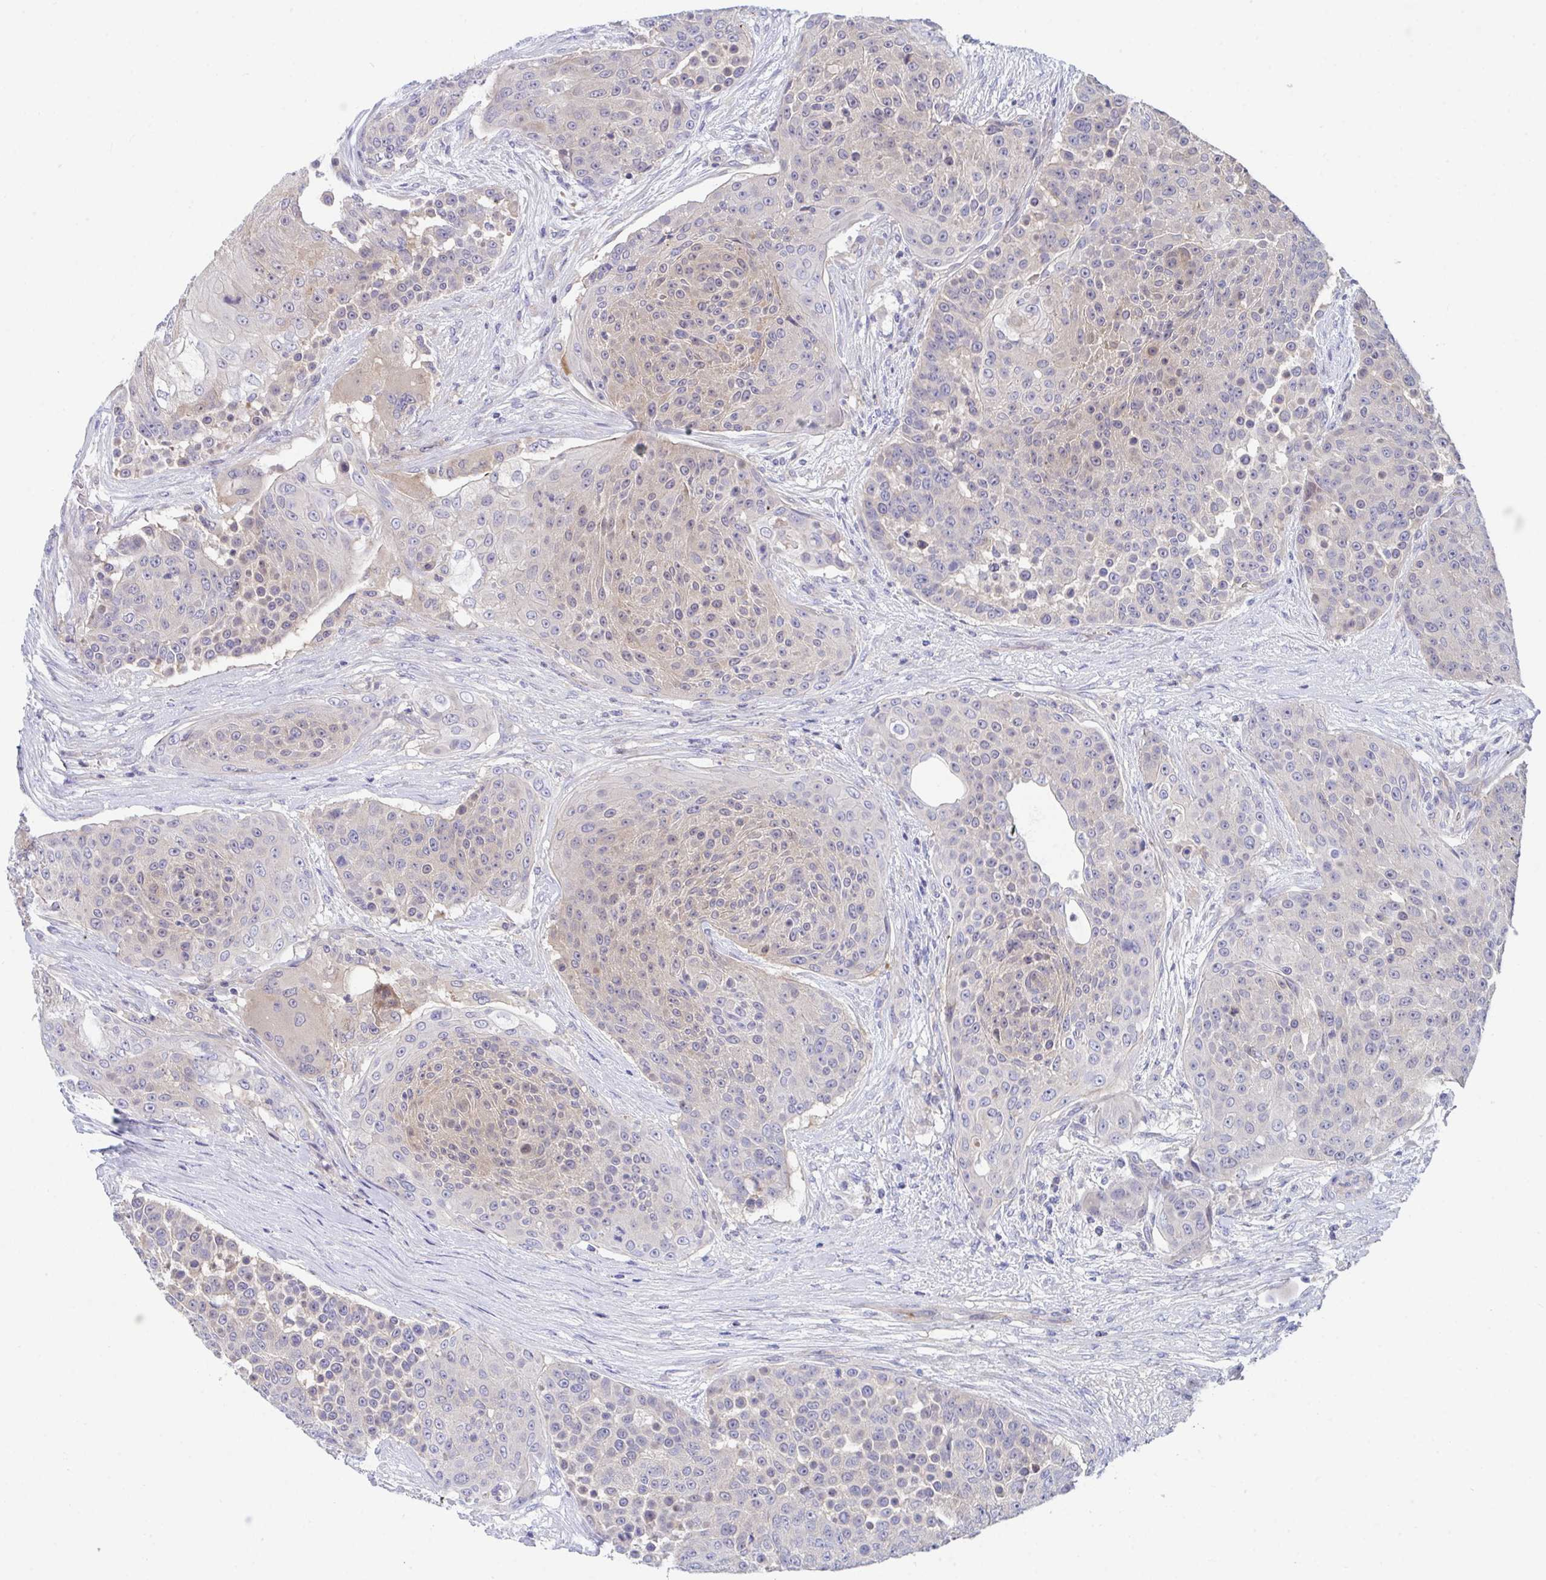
{"staining": {"intensity": "weak", "quantity": "<25%", "location": "cytoplasmic/membranous,nuclear"}, "tissue": "urothelial cancer", "cell_type": "Tumor cells", "image_type": "cancer", "snomed": [{"axis": "morphology", "description": "Urothelial carcinoma, High grade"}, {"axis": "topography", "description": "Urinary bladder"}], "caption": "Immunohistochemical staining of human urothelial cancer displays no significant expression in tumor cells.", "gene": "P2RX3", "patient": {"sex": "female", "age": 63}}